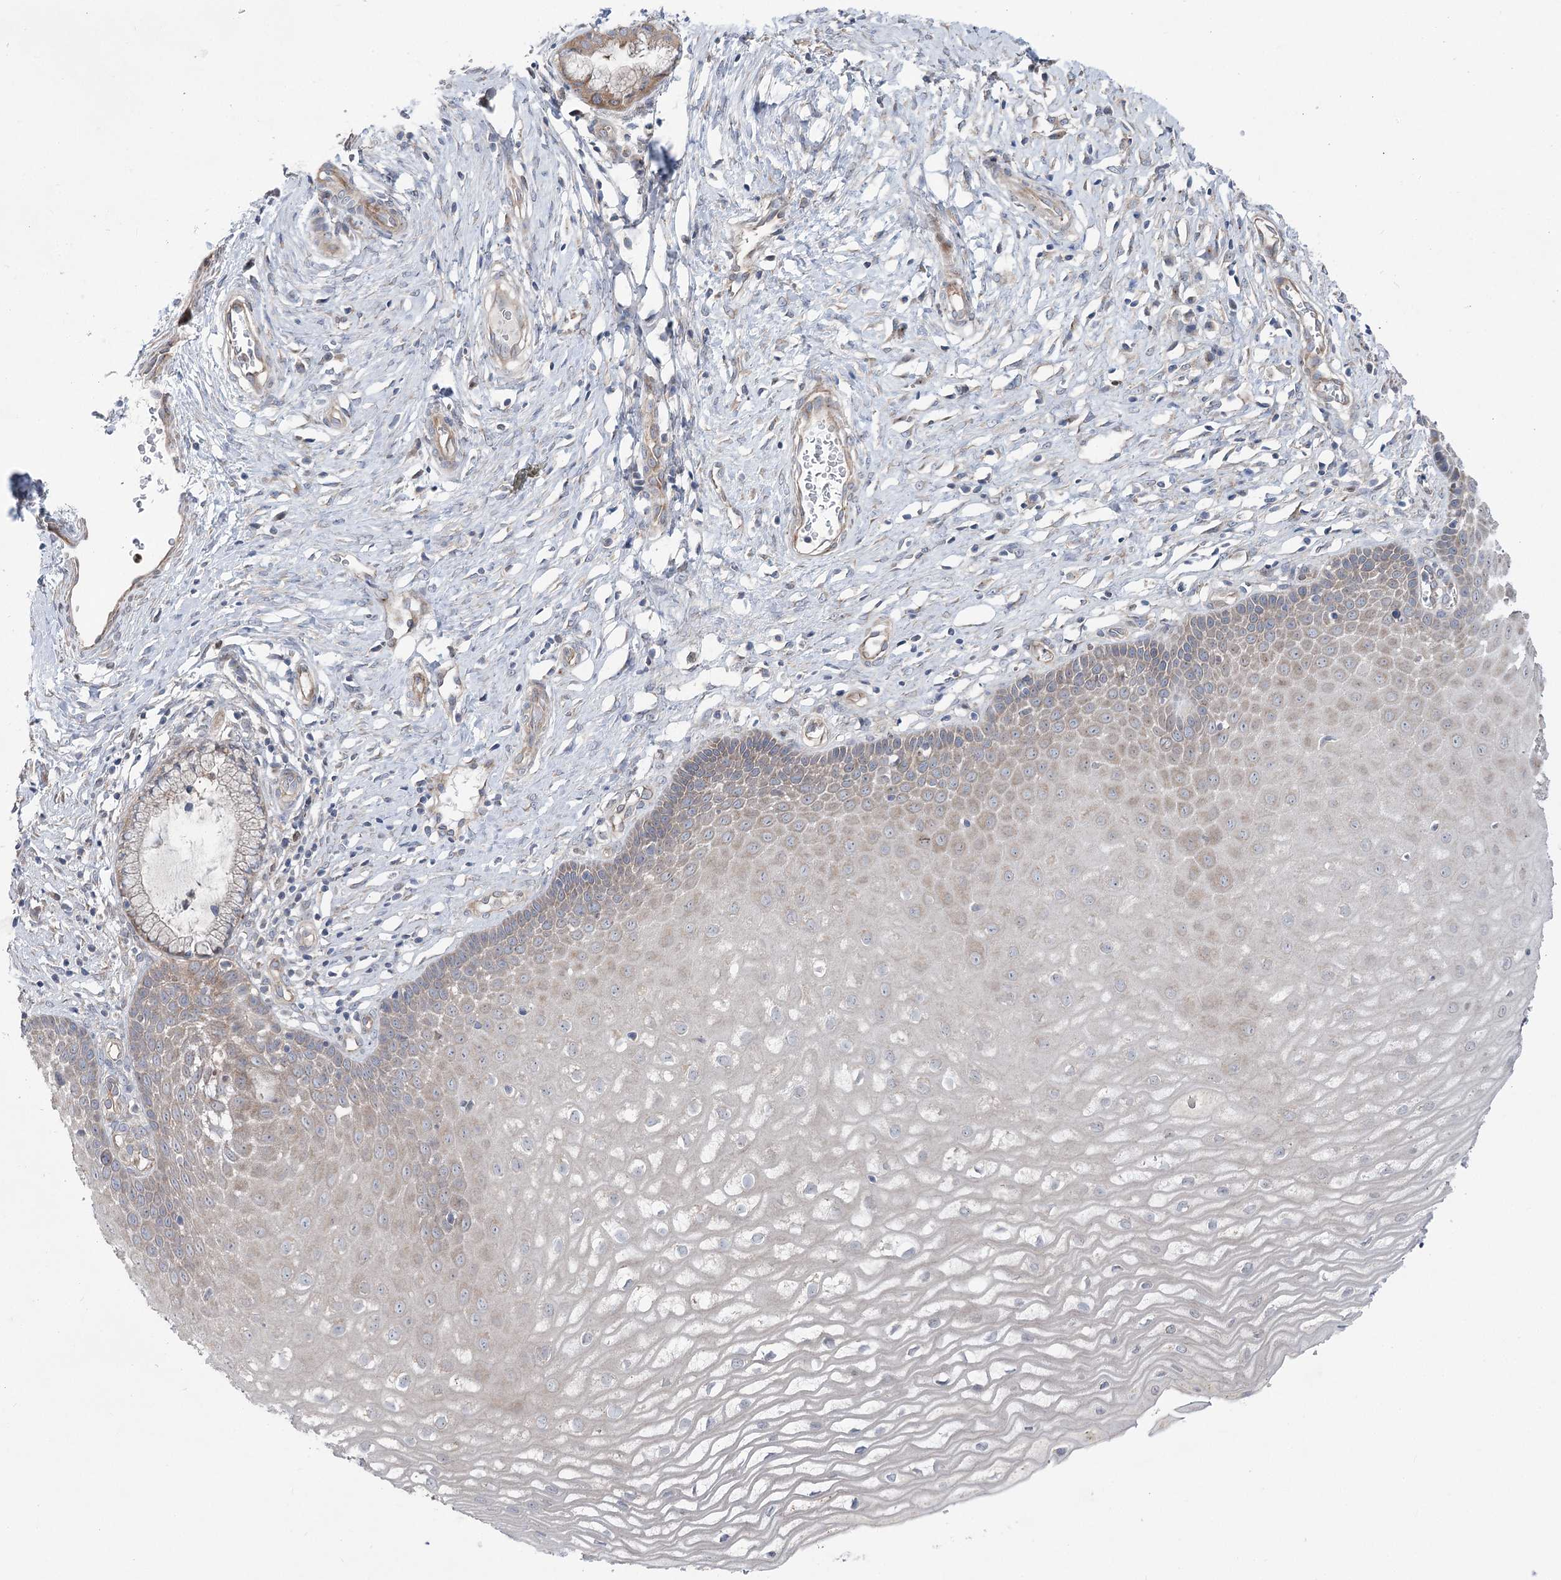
{"staining": {"intensity": "weak", "quantity": "<25%", "location": "cytoplasmic/membranous"}, "tissue": "cervix", "cell_type": "Glandular cells", "image_type": "normal", "snomed": [{"axis": "morphology", "description": "Normal tissue, NOS"}, {"axis": "topography", "description": "Cervix"}], "caption": "Cervix stained for a protein using IHC reveals no positivity glandular cells.", "gene": "SCN11A", "patient": {"sex": "female", "age": 55}}